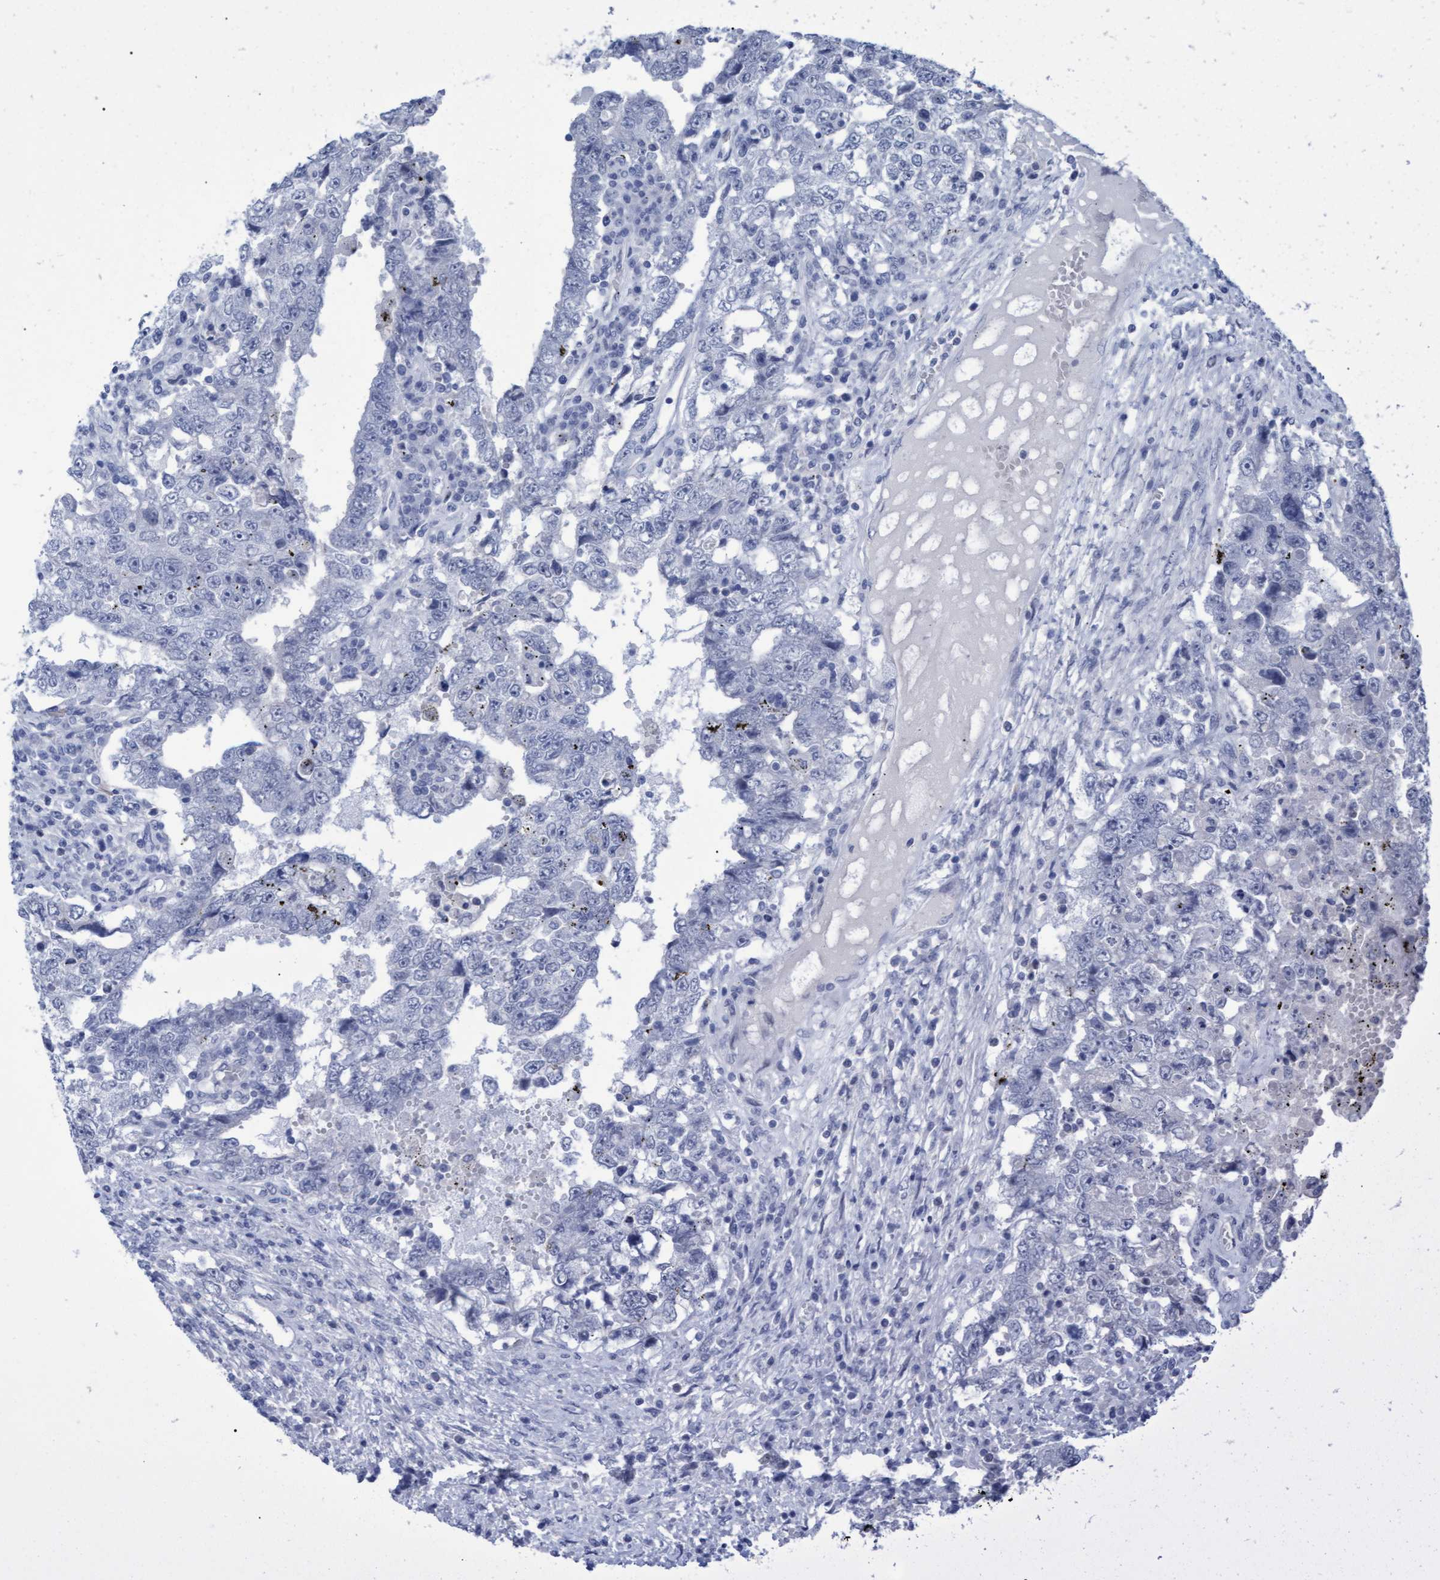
{"staining": {"intensity": "negative", "quantity": "none", "location": "none"}, "tissue": "testis cancer", "cell_type": "Tumor cells", "image_type": "cancer", "snomed": [{"axis": "morphology", "description": "Carcinoma, Embryonal, NOS"}, {"axis": "topography", "description": "Testis"}], "caption": "This is an immunohistochemistry histopathology image of human testis embryonal carcinoma. There is no expression in tumor cells.", "gene": "PROCA1", "patient": {"sex": "male", "age": 26}}